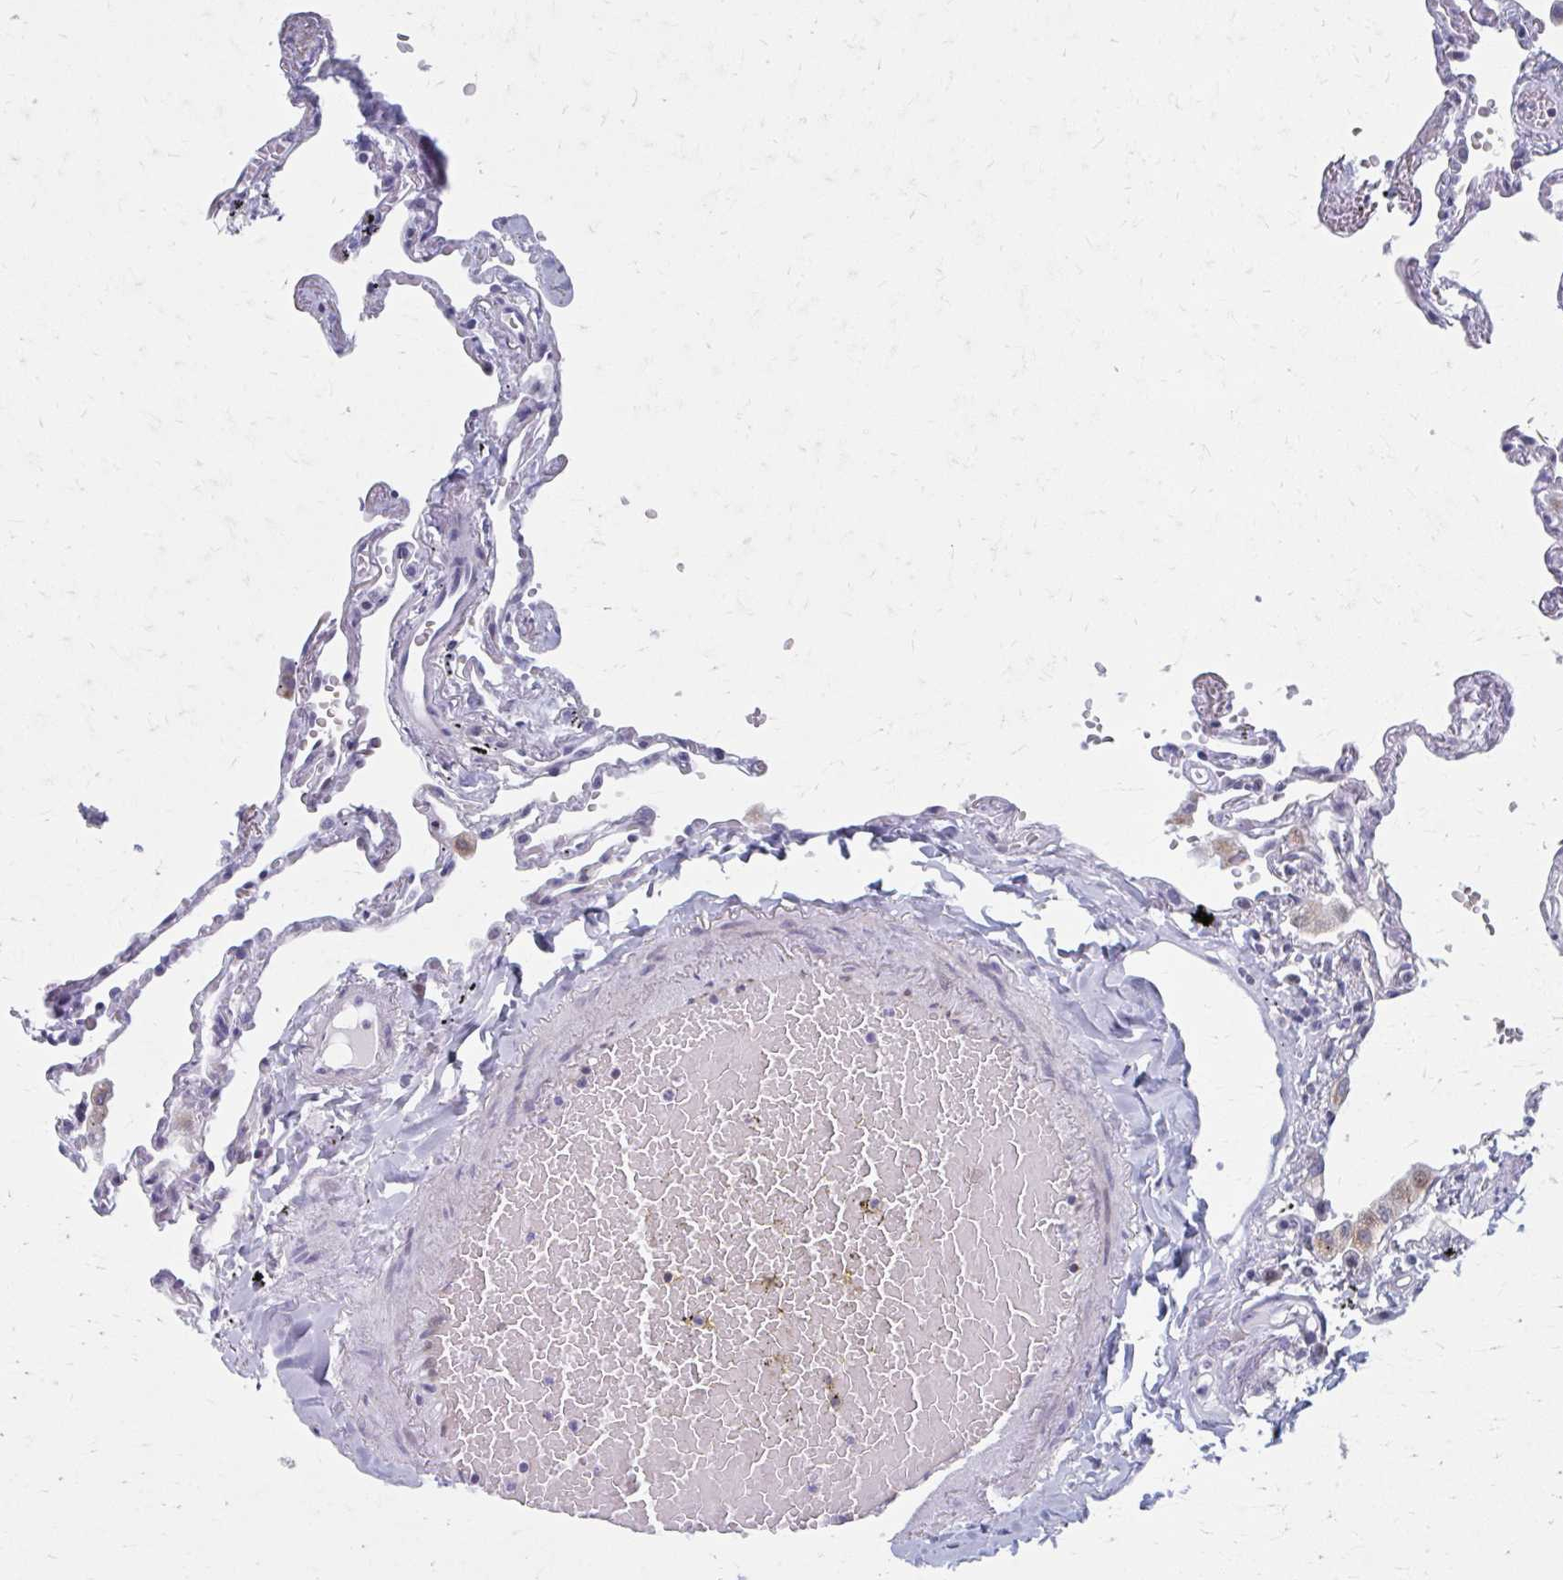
{"staining": {"intensity": "negative", "quantity": "none", "location": "none"}, "tissue": "lung", "cell_type": "Alveolar cells", "image_type": "normal", "snomed": [{"axis": "morphology", "description": "Normal tissue, NOS"}, {"axis": "topography", "description": "Lung"}], "caption": "The immunohistochemistry photomicrograph has no significant expression in alveolar cells of lung. (DAB (3,3'-diaminobenzidine) immunohistochemistry with hematoxylin counter stain).", "gene": "ABHD16B", "patient": {"sex": "female", "age": 67}}